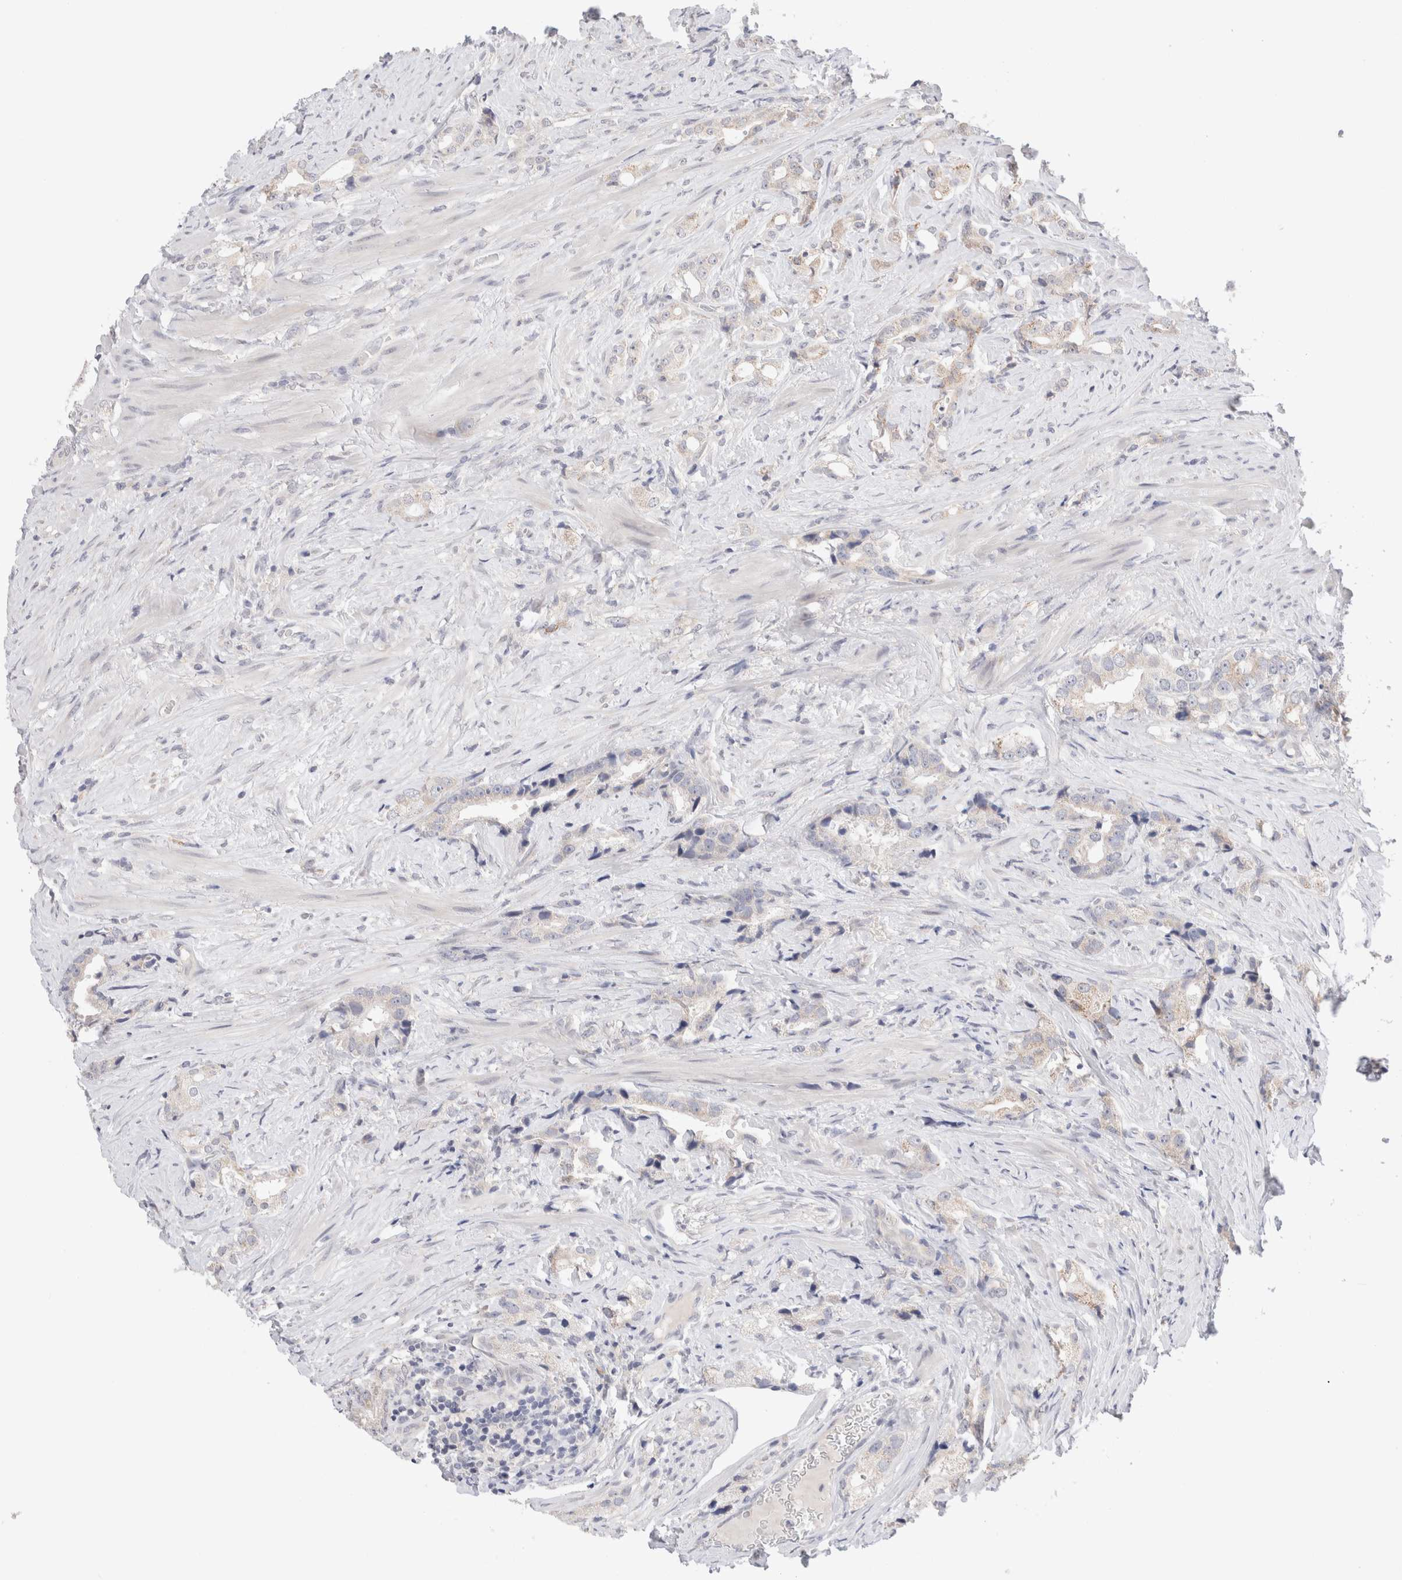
{"staining": {"intensity": "moderate", "quantity": "<25%", "location": "cytoplasmic/membranous"}, "tissue": "prostate cancer", "cell_type": "Tumor cells", "image_type": "cancer", "snomed": [{"axis": "morphology", "description": "Adenocarcinoma, High grade"}, {"axis": "topography", "description": "Prostate"}], "caption": "Prostate cancer (high-grade adenocarcinoma) stained with immunohistochemistry (IHC) demonstrates moderate cytoplasmic/membranous staining in about <25% of tumor cells.", "gene": "SPATA20", "patient": {"sex": "male", "age": 63}}